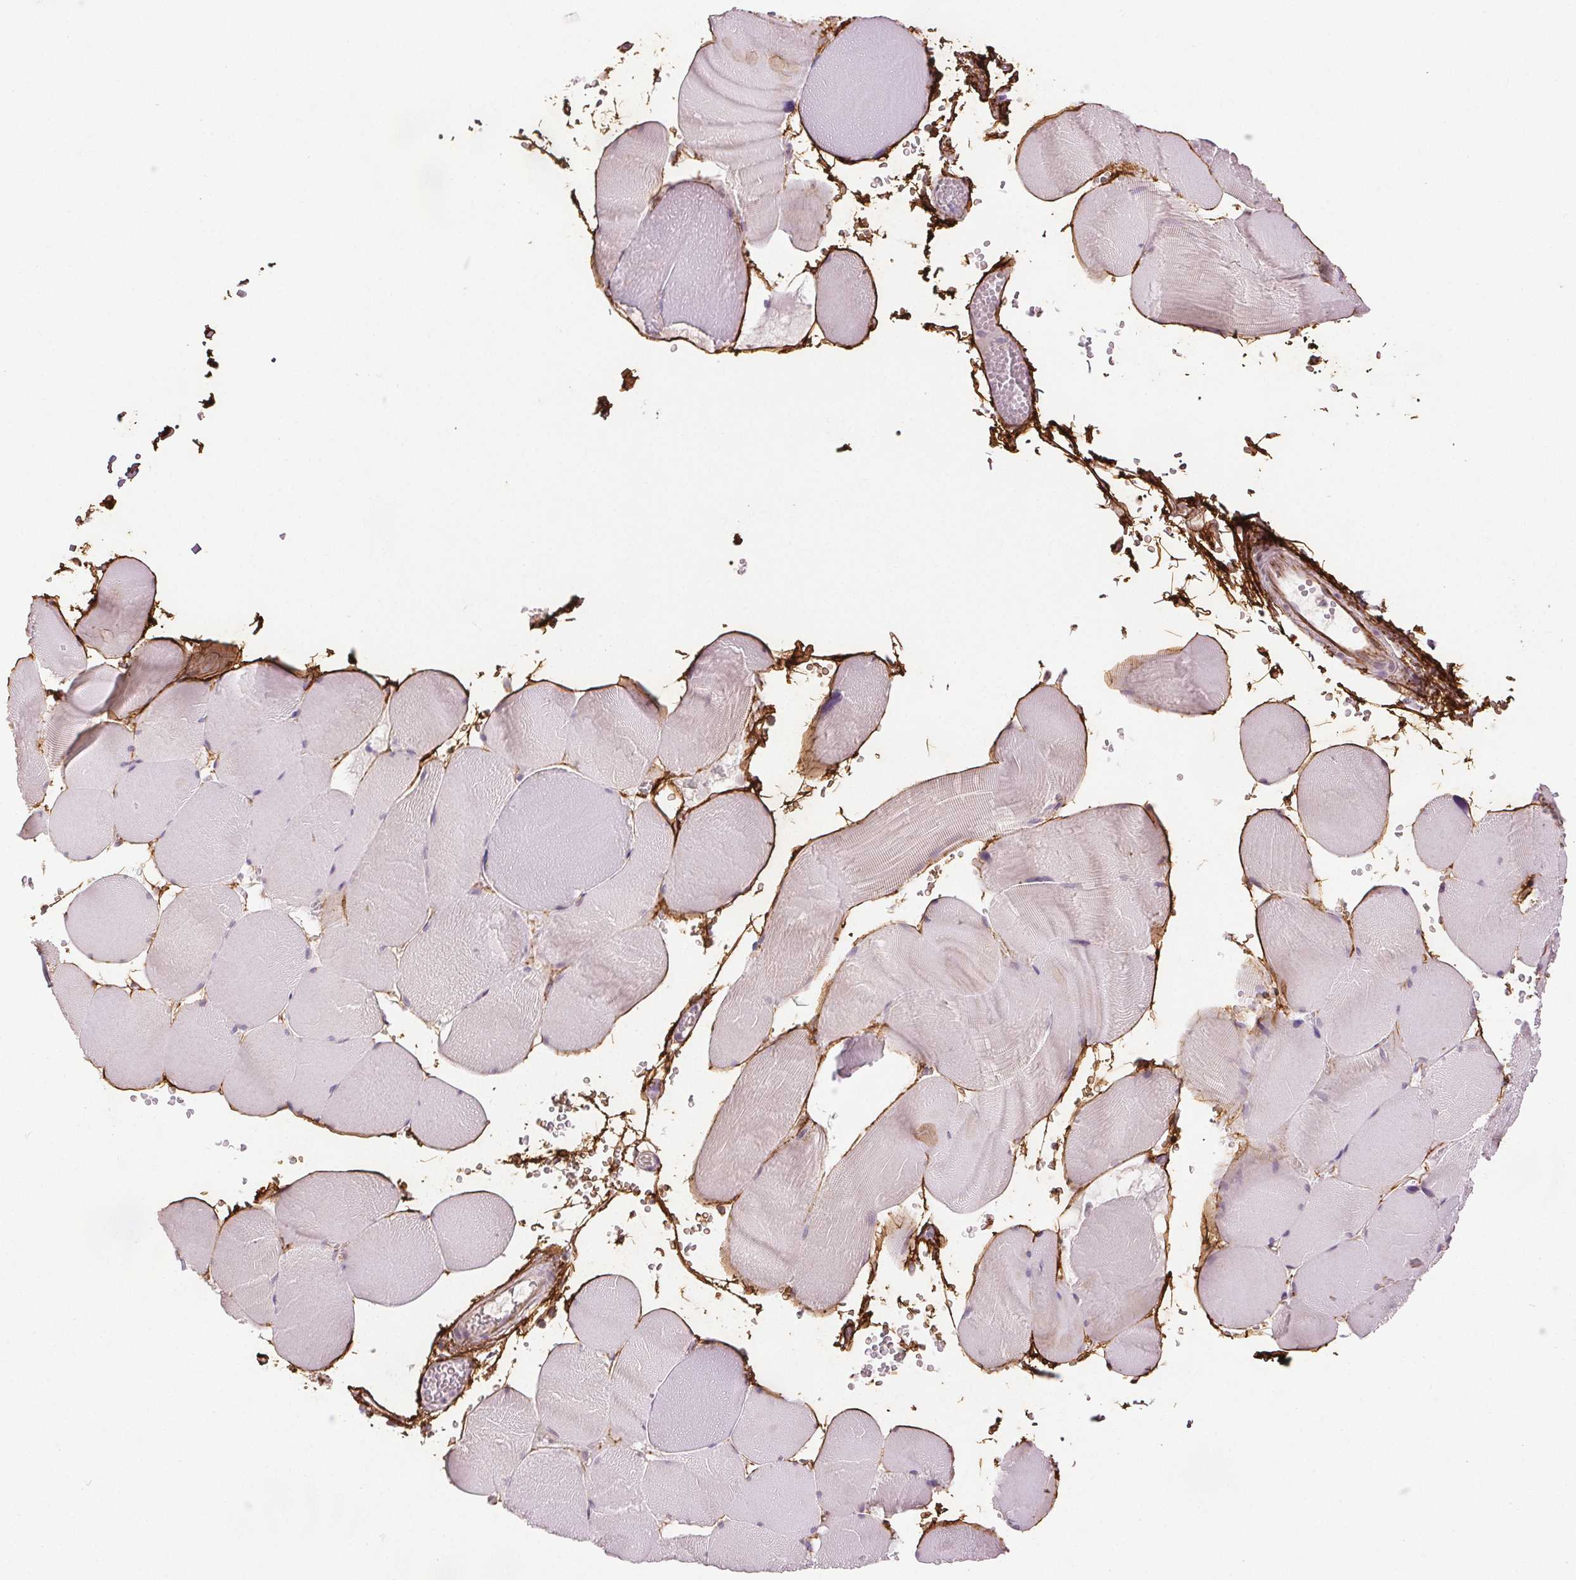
{"staining": {"intensity": "negative", "quantity": "none", "location": "none"}, "tissue": "skeletal muscle", "cell_type": "Myocytes", "image_type": "normal", "snomed": [{"axis": "morphology", "description": "Normal tissue, NOS"}, {"axis": "topography", "description": "Skeletal muscle"}, {"axis": "topography", "description": "Head-Neck"}], "caption": "An immunohistochemistry (IHC) photomicrograph of normal skeletal muscle is shown. There is no staining in myocytes of skeletal muscle.", "gene": "FBN1", "patient": {"sex": "male", "age": 66}}